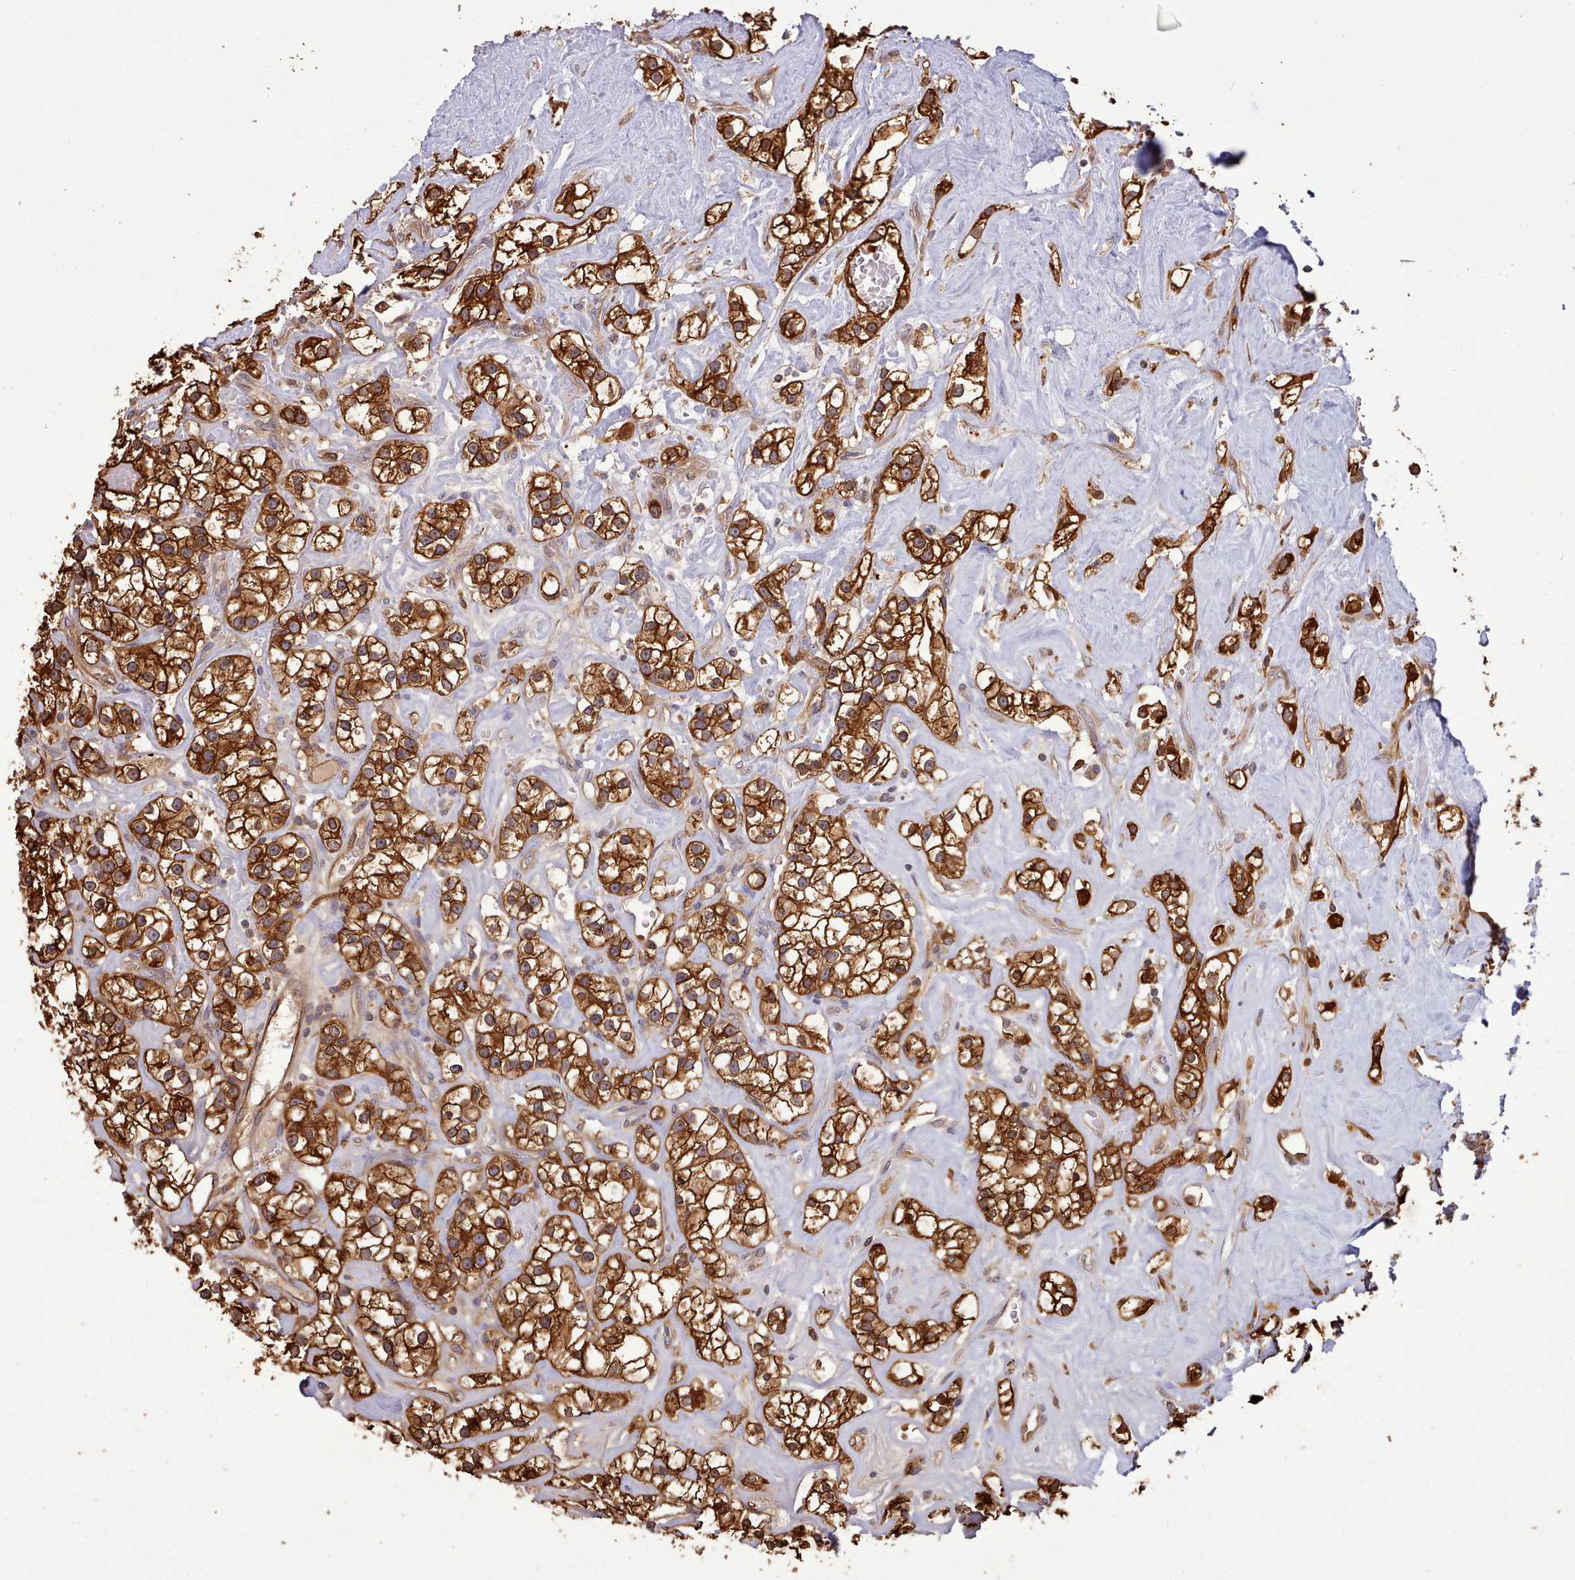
{"staining": {"intensity": "strong", "quantity": ">75%", "location": "cytoplasmic/membranous"}, "tissue": "renal cancer", "cell_type": "Tumor cells", "image_type": "cancer", "snomed": [{"axis": "morphology", "description": "Adenocarcinoma, NOS"}, {"axis": "topography", "description": "Kidney"}], "caption": "Strong cytoplasmic/membranous protein expression is appreciated in about >75% of tumor cells in adenocarcinoma (renal).", "gene": "SLC4A9", "patient": {"sex": "male", "age": 77}}